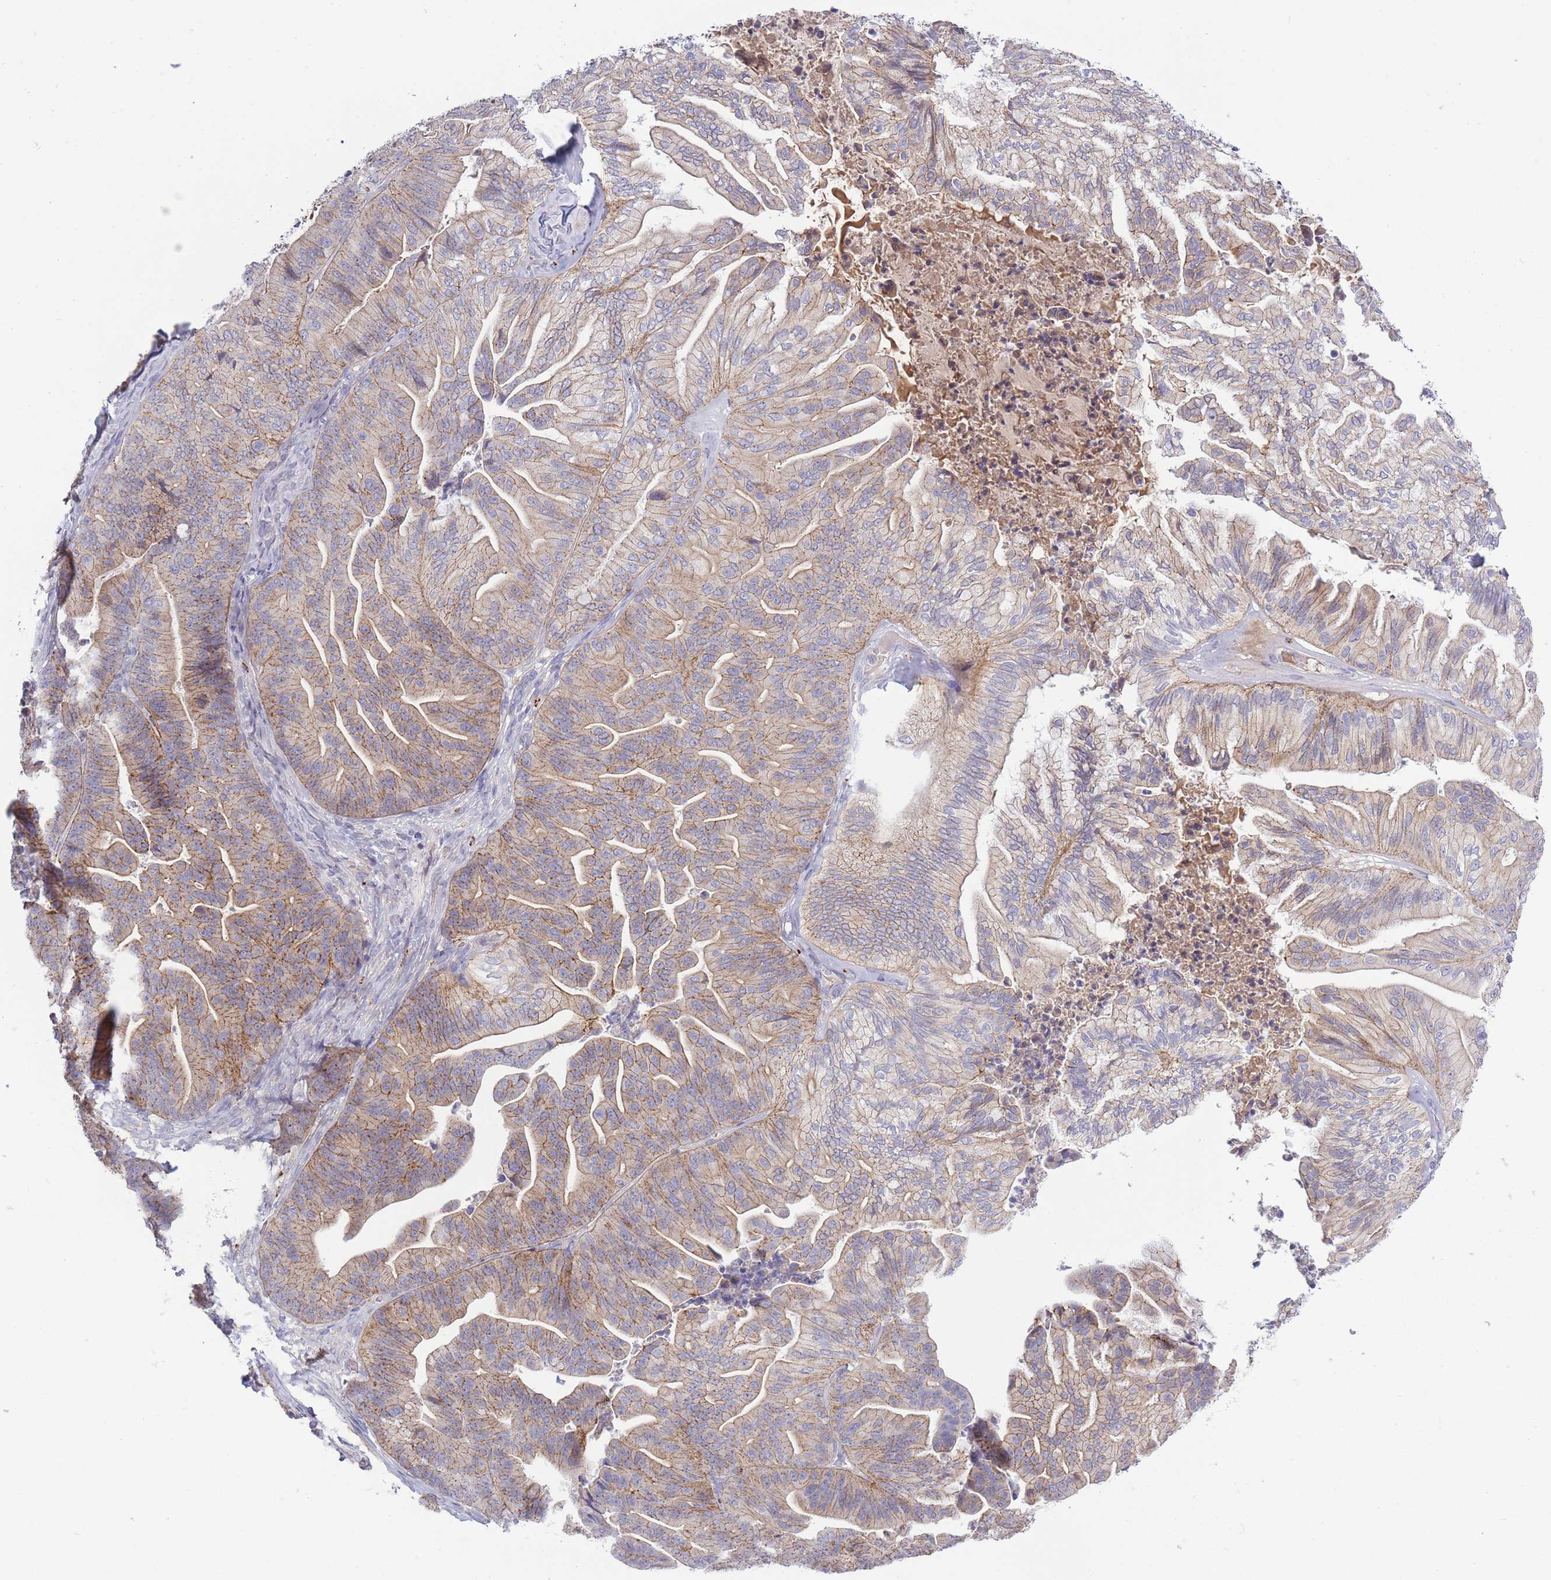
{"staining": {"intensity": "weak", "quantity": ">75%", "location": "cytoplasmic/membranous"}, "tissue": "ovarian cancer", "cell_type": "Tumor cells", "image_type": "cancer", "snomed": [{"axis": "morphology", "description": "Cystadenocarcinoma, mucinous, NOS"}, {"axis": "topography", "description": "Ovary"}], "caption": "Immunohistochemical staining of human ovarian mucinous cystadenocarcinoma reveals low levels of weak cytoplasmic/membranous positivity in about >75% of tumor cells. (IHC, brightfield microscopy, high magnification).", "gene": "TRIM61", "patient": {"sex": "female", "age": 67}}